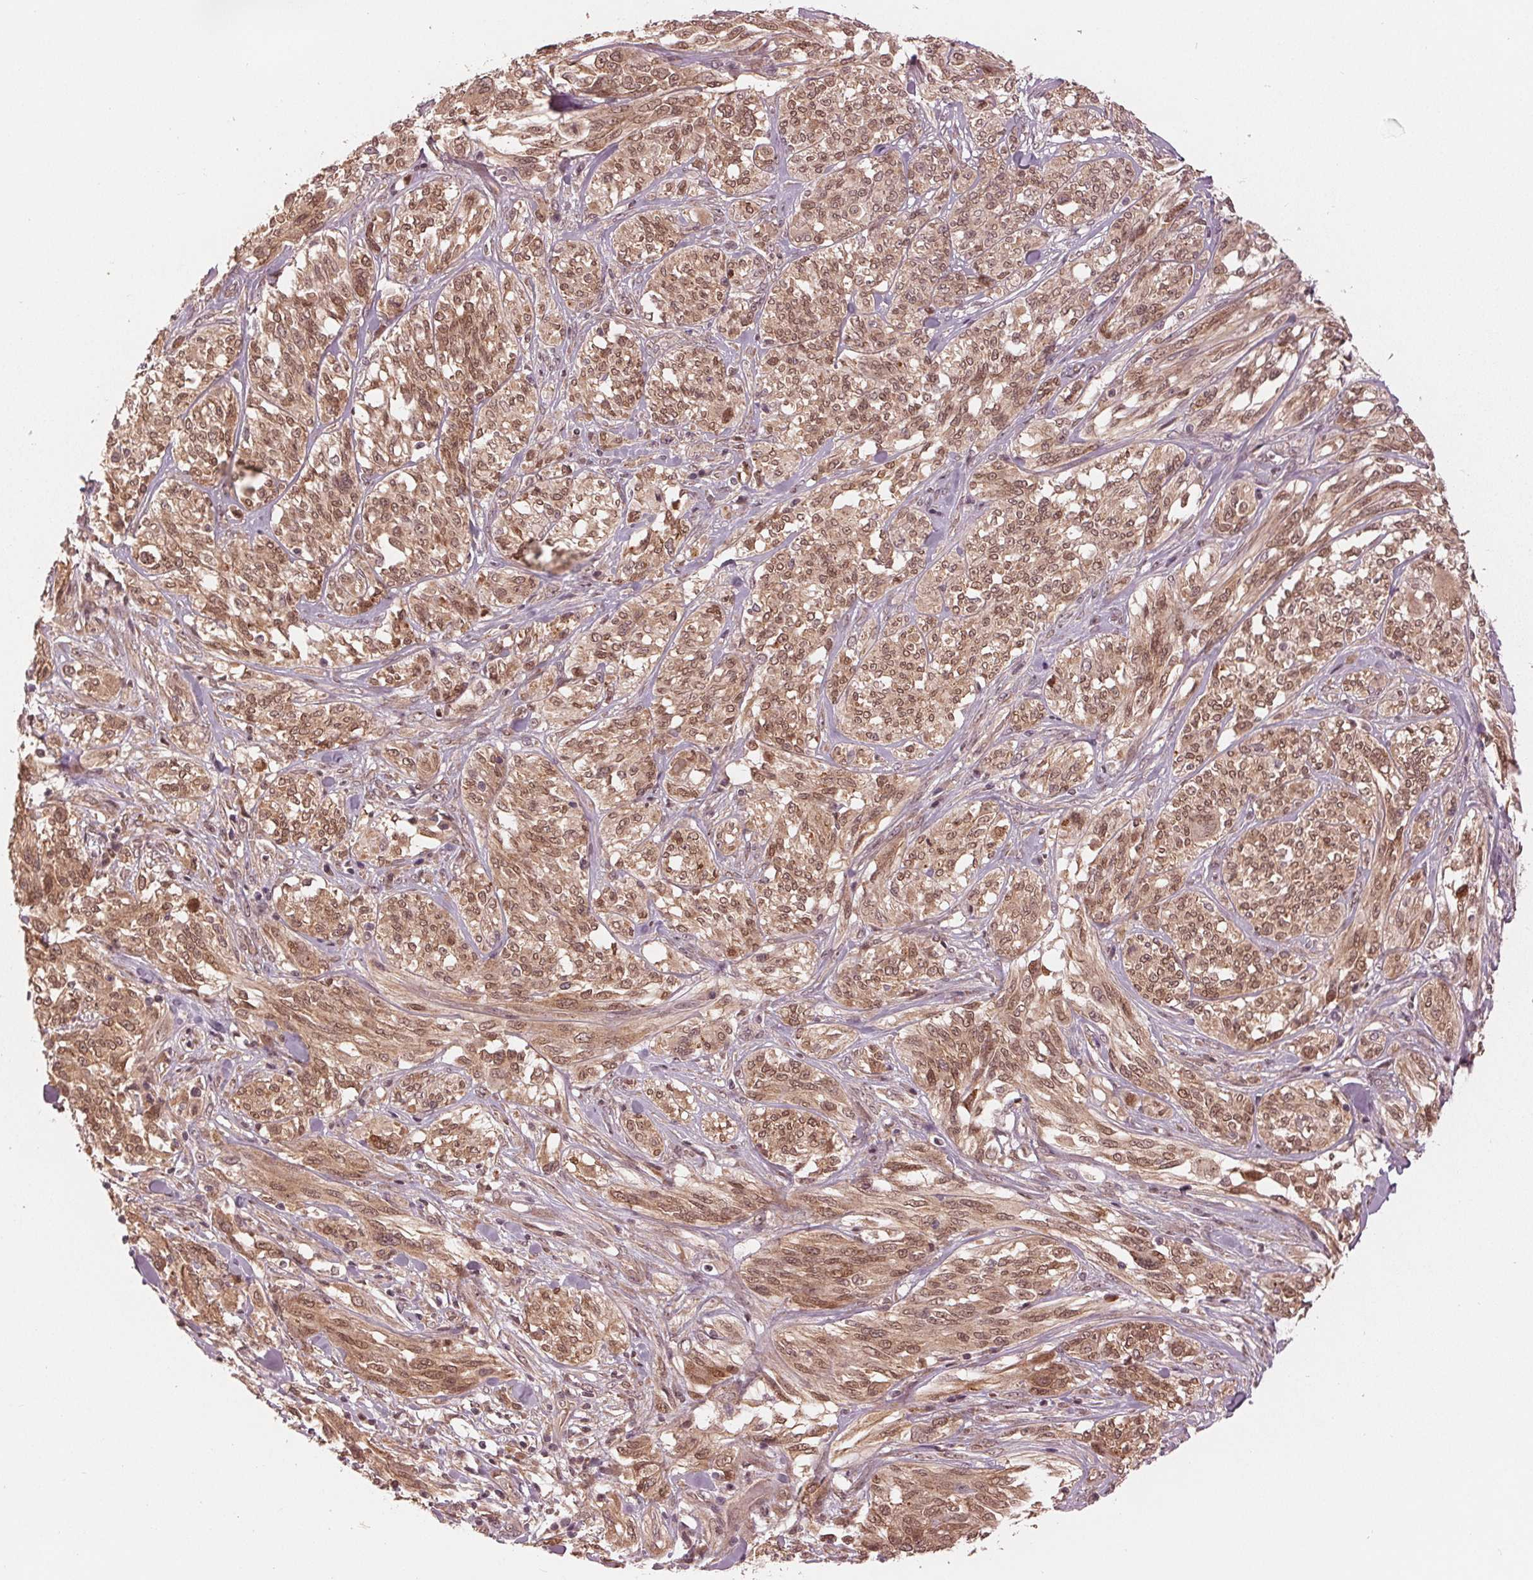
{"staining": {"intensity": "moderate", "quantity": ">75%", "location": "cytoplasmic/membranous,nuclear"}, "tissue": "melanoma", "cell_type": "Tumor cells", "image_type": "cancer", "snomed": [{"axis": "morphology", "description": "Malignant melanoma, NOS"}, {"axis": "topography", "description": "Skin"}], "caption": "The immunohistochemical stain labels moderate cytoplasmic/membranous and nuclear expression in tumor cells of melanoma tissue. Nuclei are stained in blue.", "gene": "ZNF471", "patient": {"sex": "female", "age": 91}}